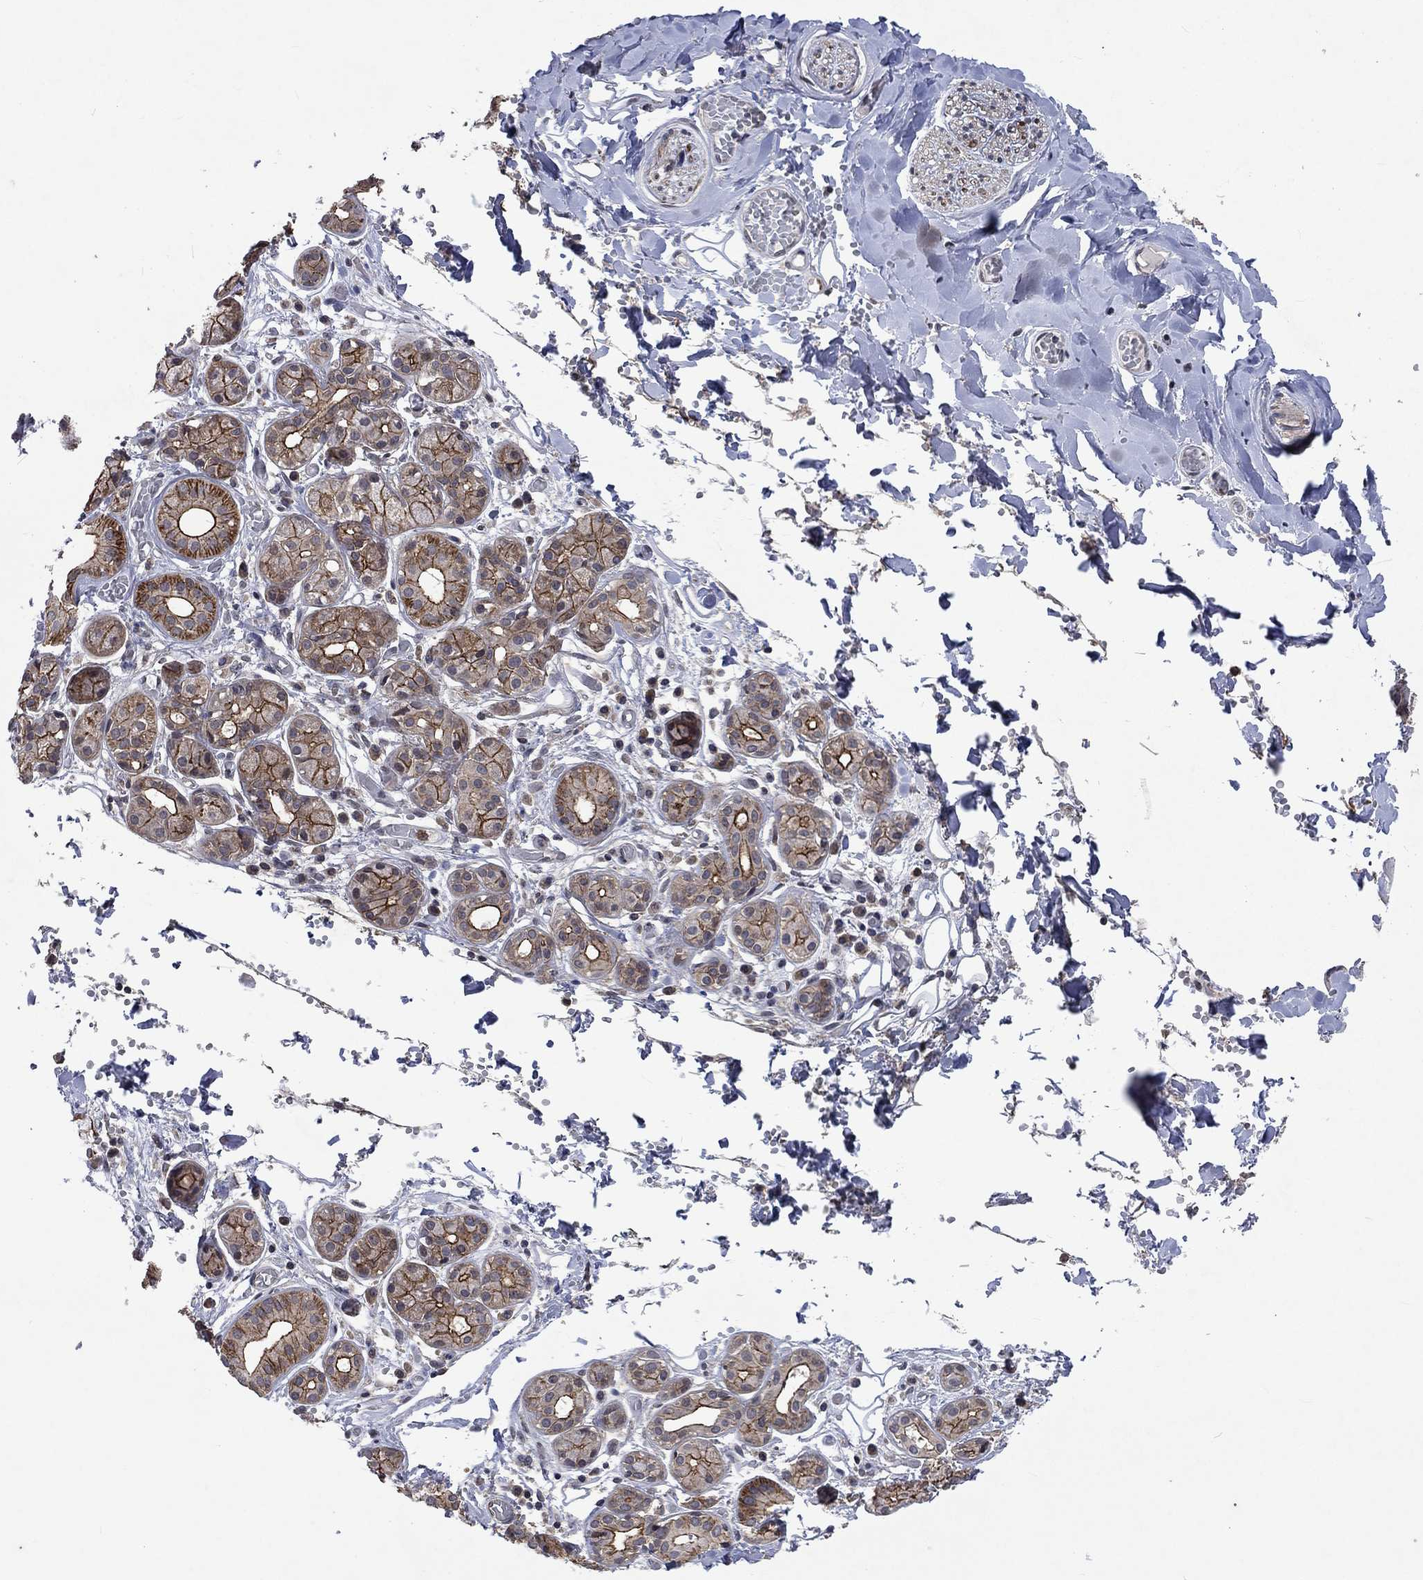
{"staining": {"intensity": "strong", "quantity": ">75%", "location": "cytoplasmic/membranous"}, "tissue": "salivary gland", "cell_type": "Glandular cells", "image_type": "normal", "snomed": [{"axis": "morphology", "description": "Normal tissue, NOS"}, {"axis": "topography", "description": "Salivary gland"}, {"axis": "topography", "description": "Peripheral nerve tissue"}], "caption": "Immunohistochemistry (IHC) micrograph of normal salivary gland stained for a protein (brown), which shows high levels of strong cytoplasmic/membranous positivity in approximately >75% of glandular cells.", "gene": "PPP1R9A", "patient": {"sex": "male", "age": 71}}